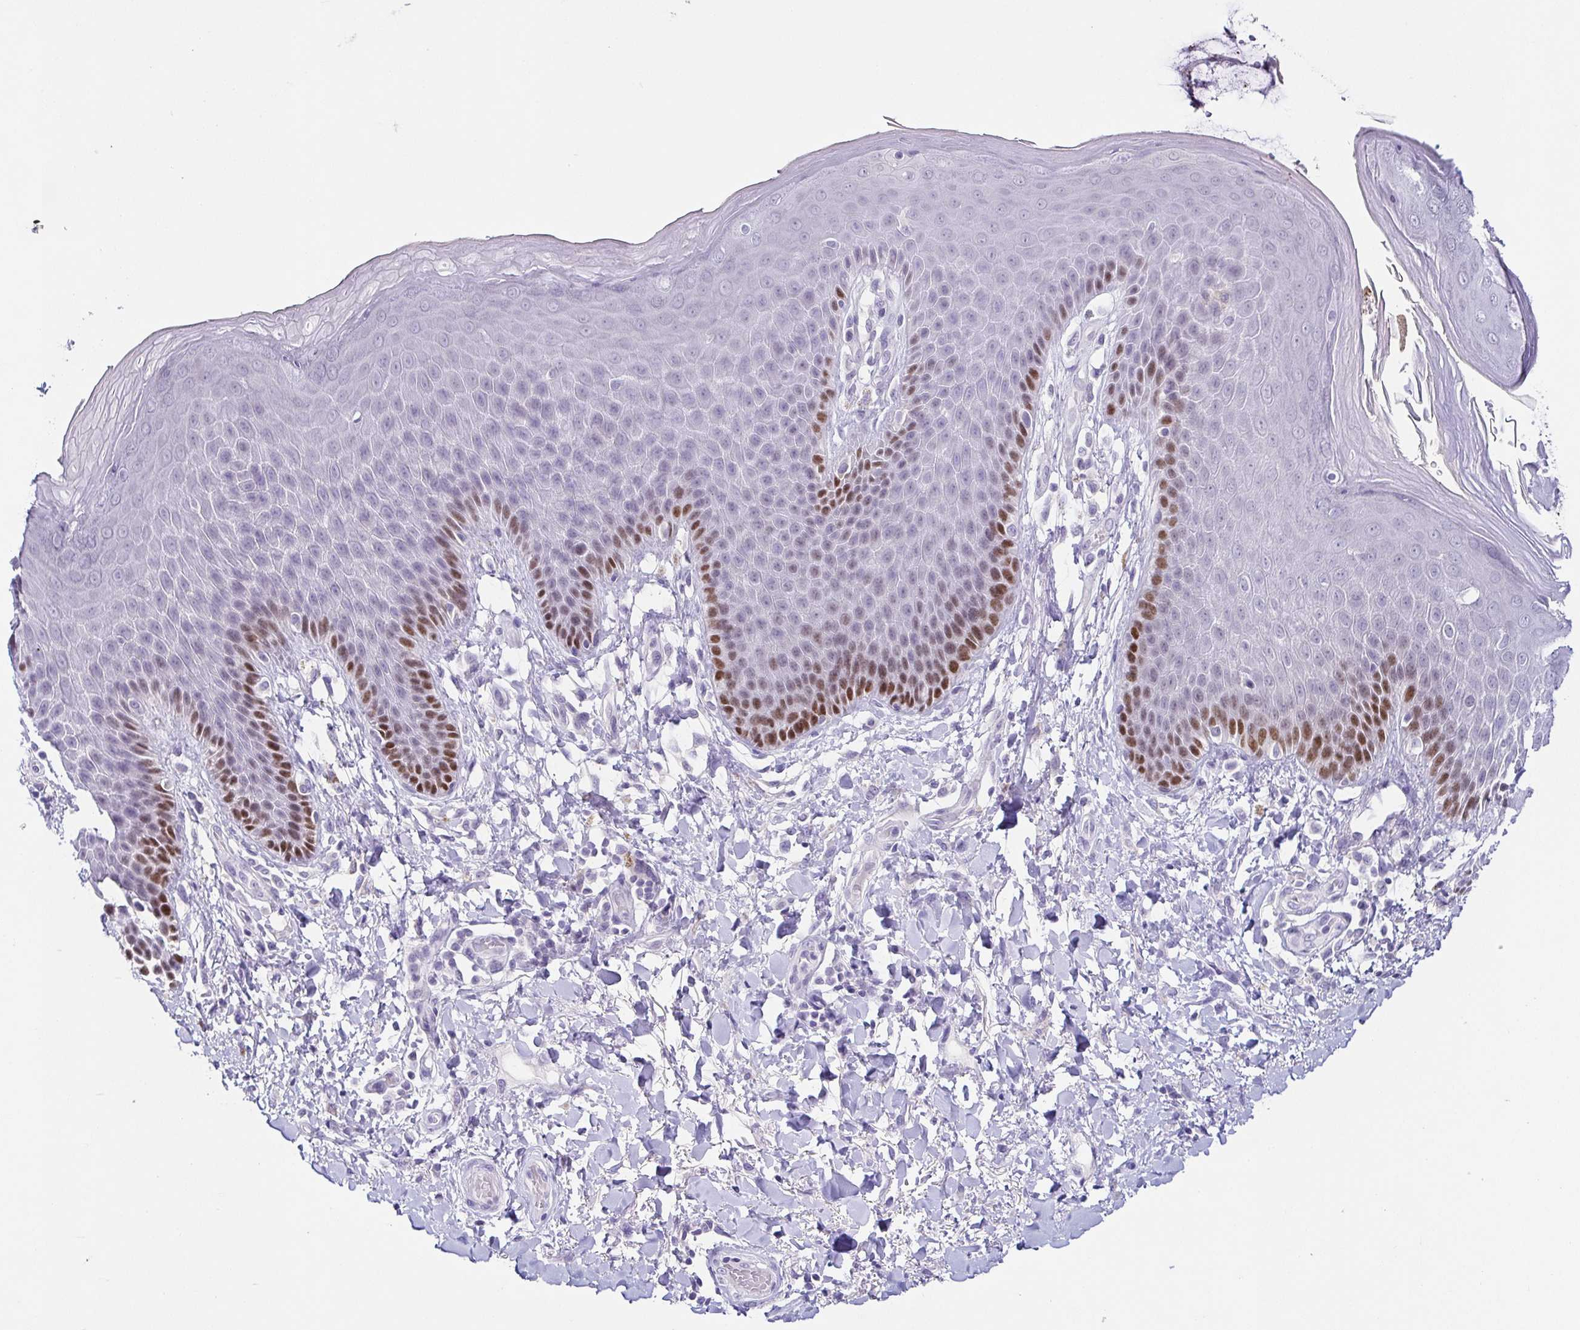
{"staining": {"intensity": "strong", "quantity": "<25%", "location": "nuclear"}, "tissue": "skin", "cell_type": "Epidermal cells", "image_type": "normal", "snomed": [{"axis": "morphology", "description": "Normal tissue, NOS"}, {"axis": "topography", "description": "Anal"}, {"axis": "topography", "description": "Peripheral nerve tissue"}], "caption": "Protein analysis of benign skin displays strong nuclear staining in about <25% of epidermal cells.", "gene": "TP73", "patient": {"sex": "male", "age": 51}}